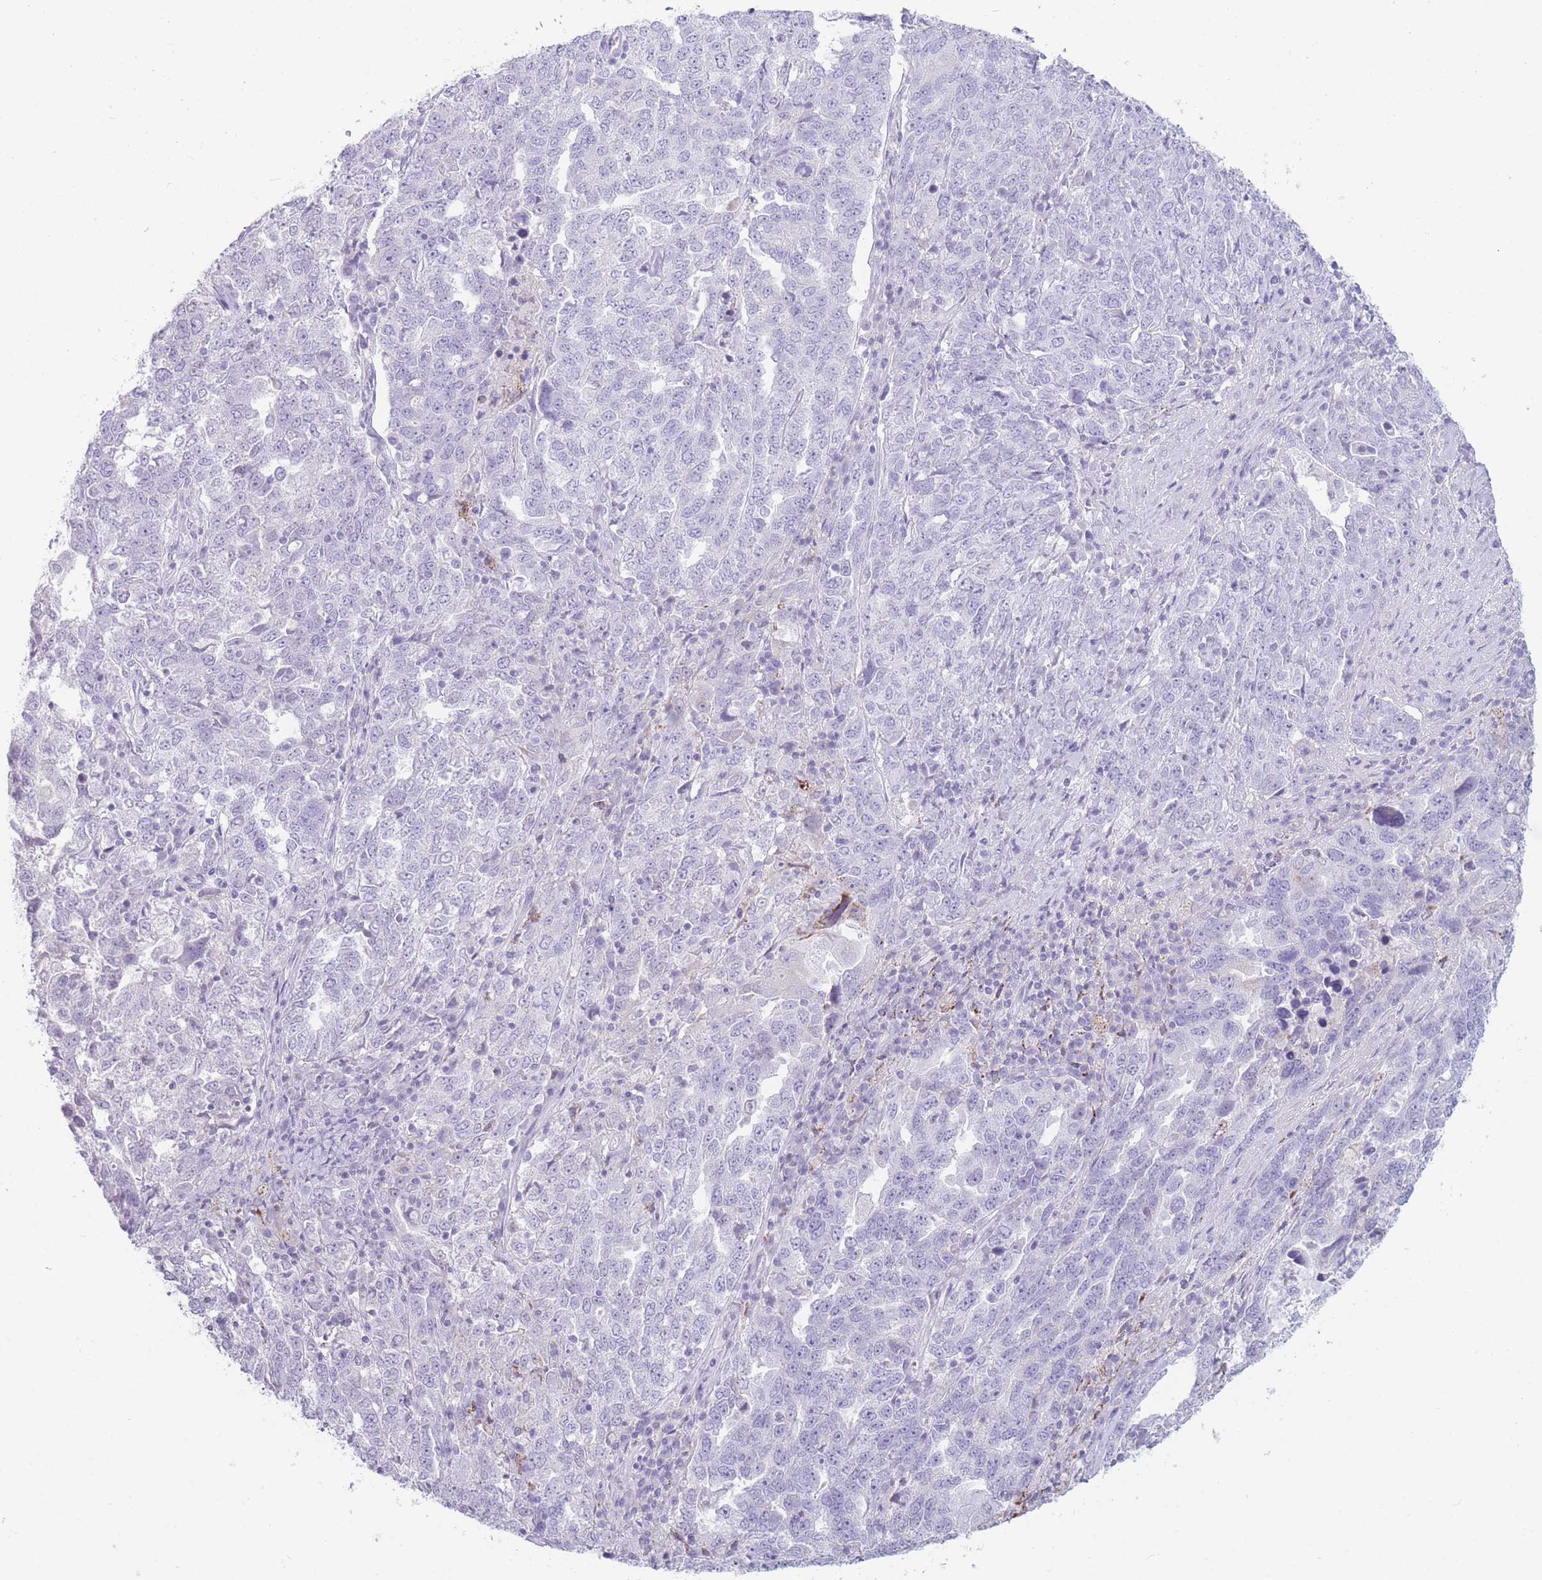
{"staining": {"intensity": "negative", "quantity": "none", "location": "none"}, "tissue": "ovarian cancer", "cell_type": "Tumor cells", "image_type": "cancer", "snomed": [{"axis": "morphology", "description": "Carcinoma, endometroid"}, {"axis": "topography", "description": "Ovary"}], "caption": "Histopathology image shows no protein staining in tumor cells of ovarian endometroid carcinoma tissue.", "gene": "GPR12", "patient": {"sex": "female", "age": 62}}